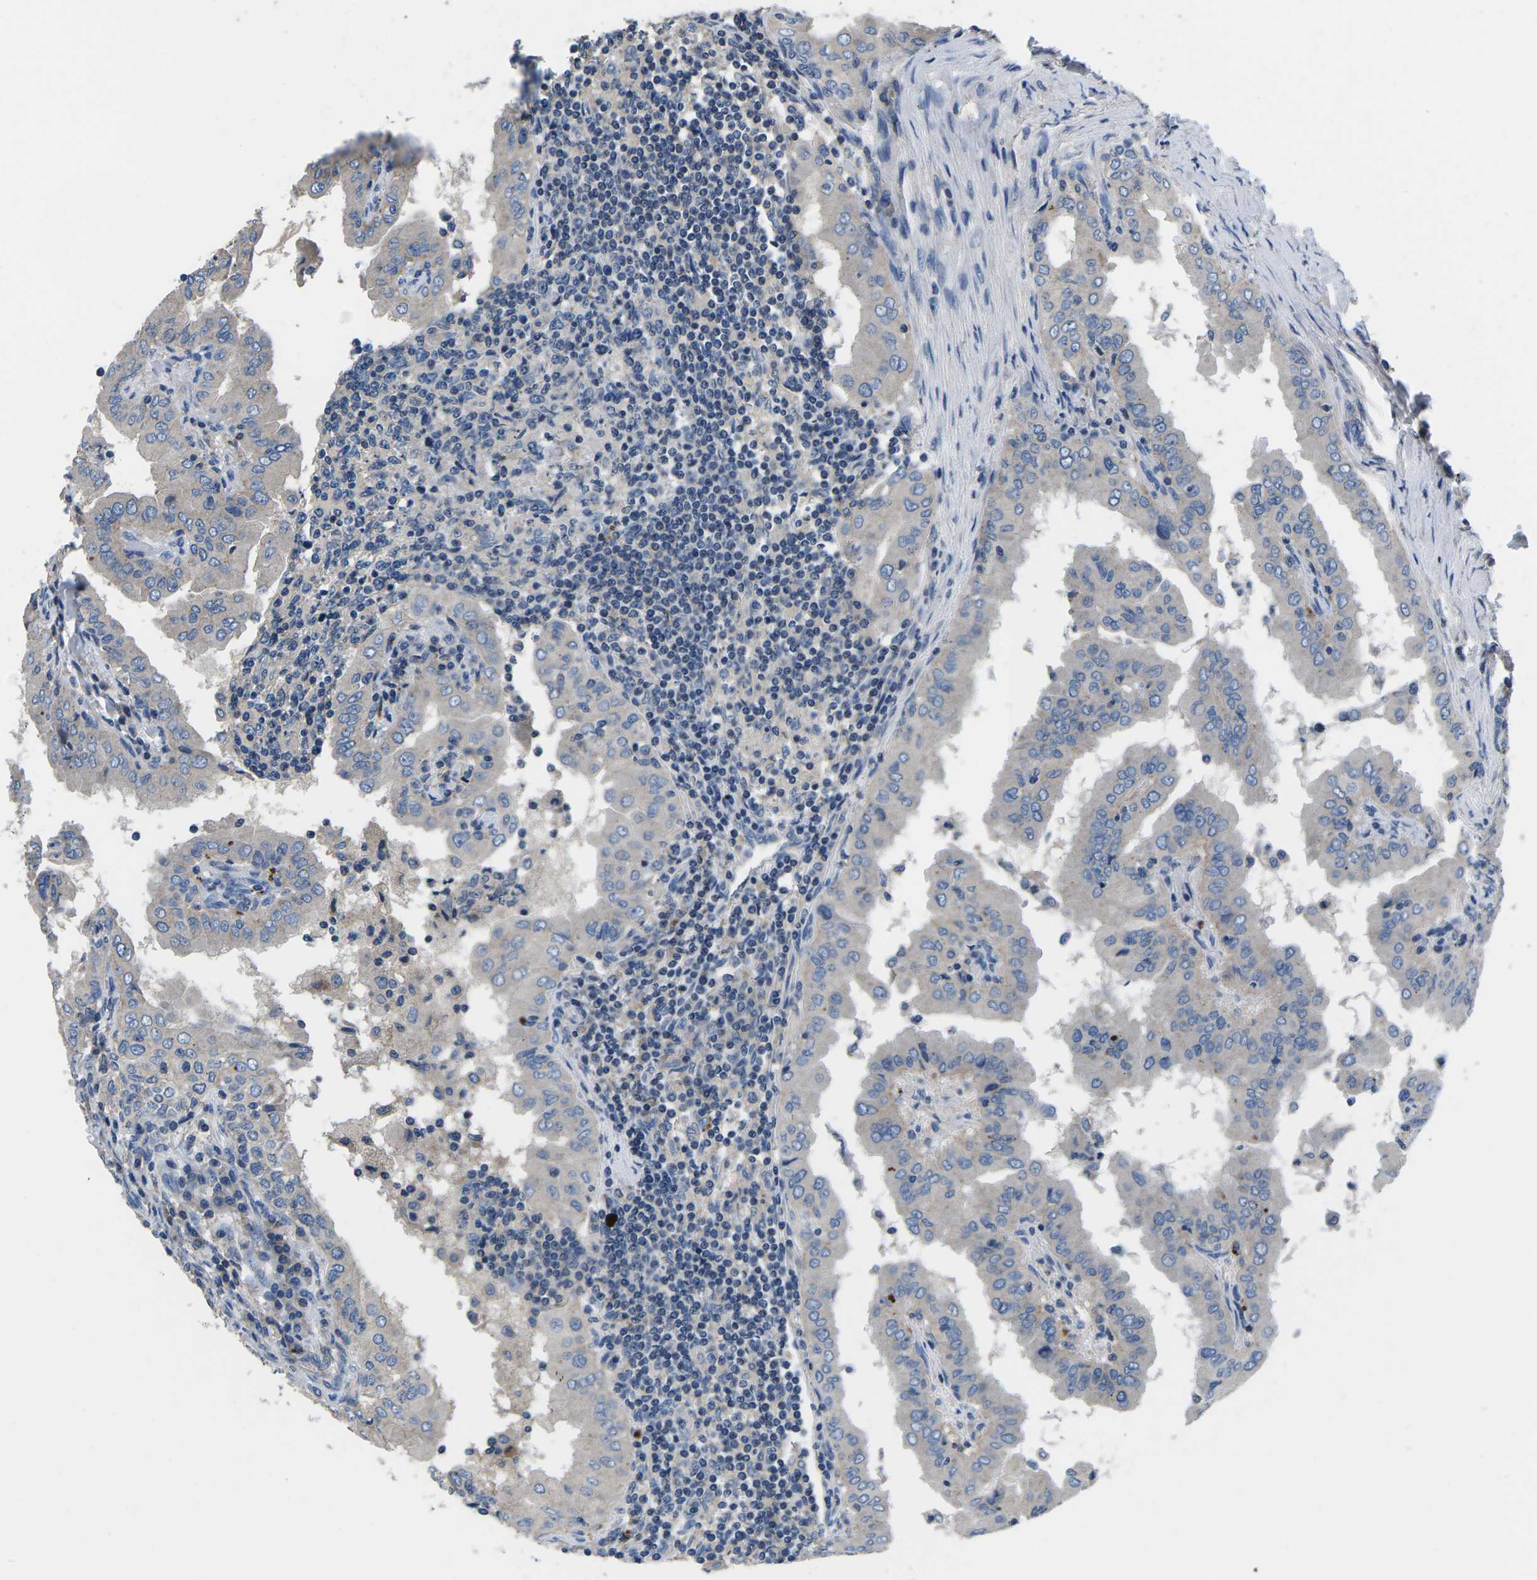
{"staining": {"intensity": "negative", "quantity": "none", "location": "none"}, "tissue": "thyroid cancer", "cell_type": "Tumor cells", "image_type": "cancer", "snomed": [{"axis": "morphology", "description": "Papillary adenocarcinoma, NOS"}, {"axis": "topography", "description": "Thyroid gland"}], "caption": "DAB immunohistochemical staining of human thyroid papillary adenocarcinoma displays no significant staining in tumor cells.", "gene": "PDCD6IP", "patient": {"sex": "male", "age": 33}}